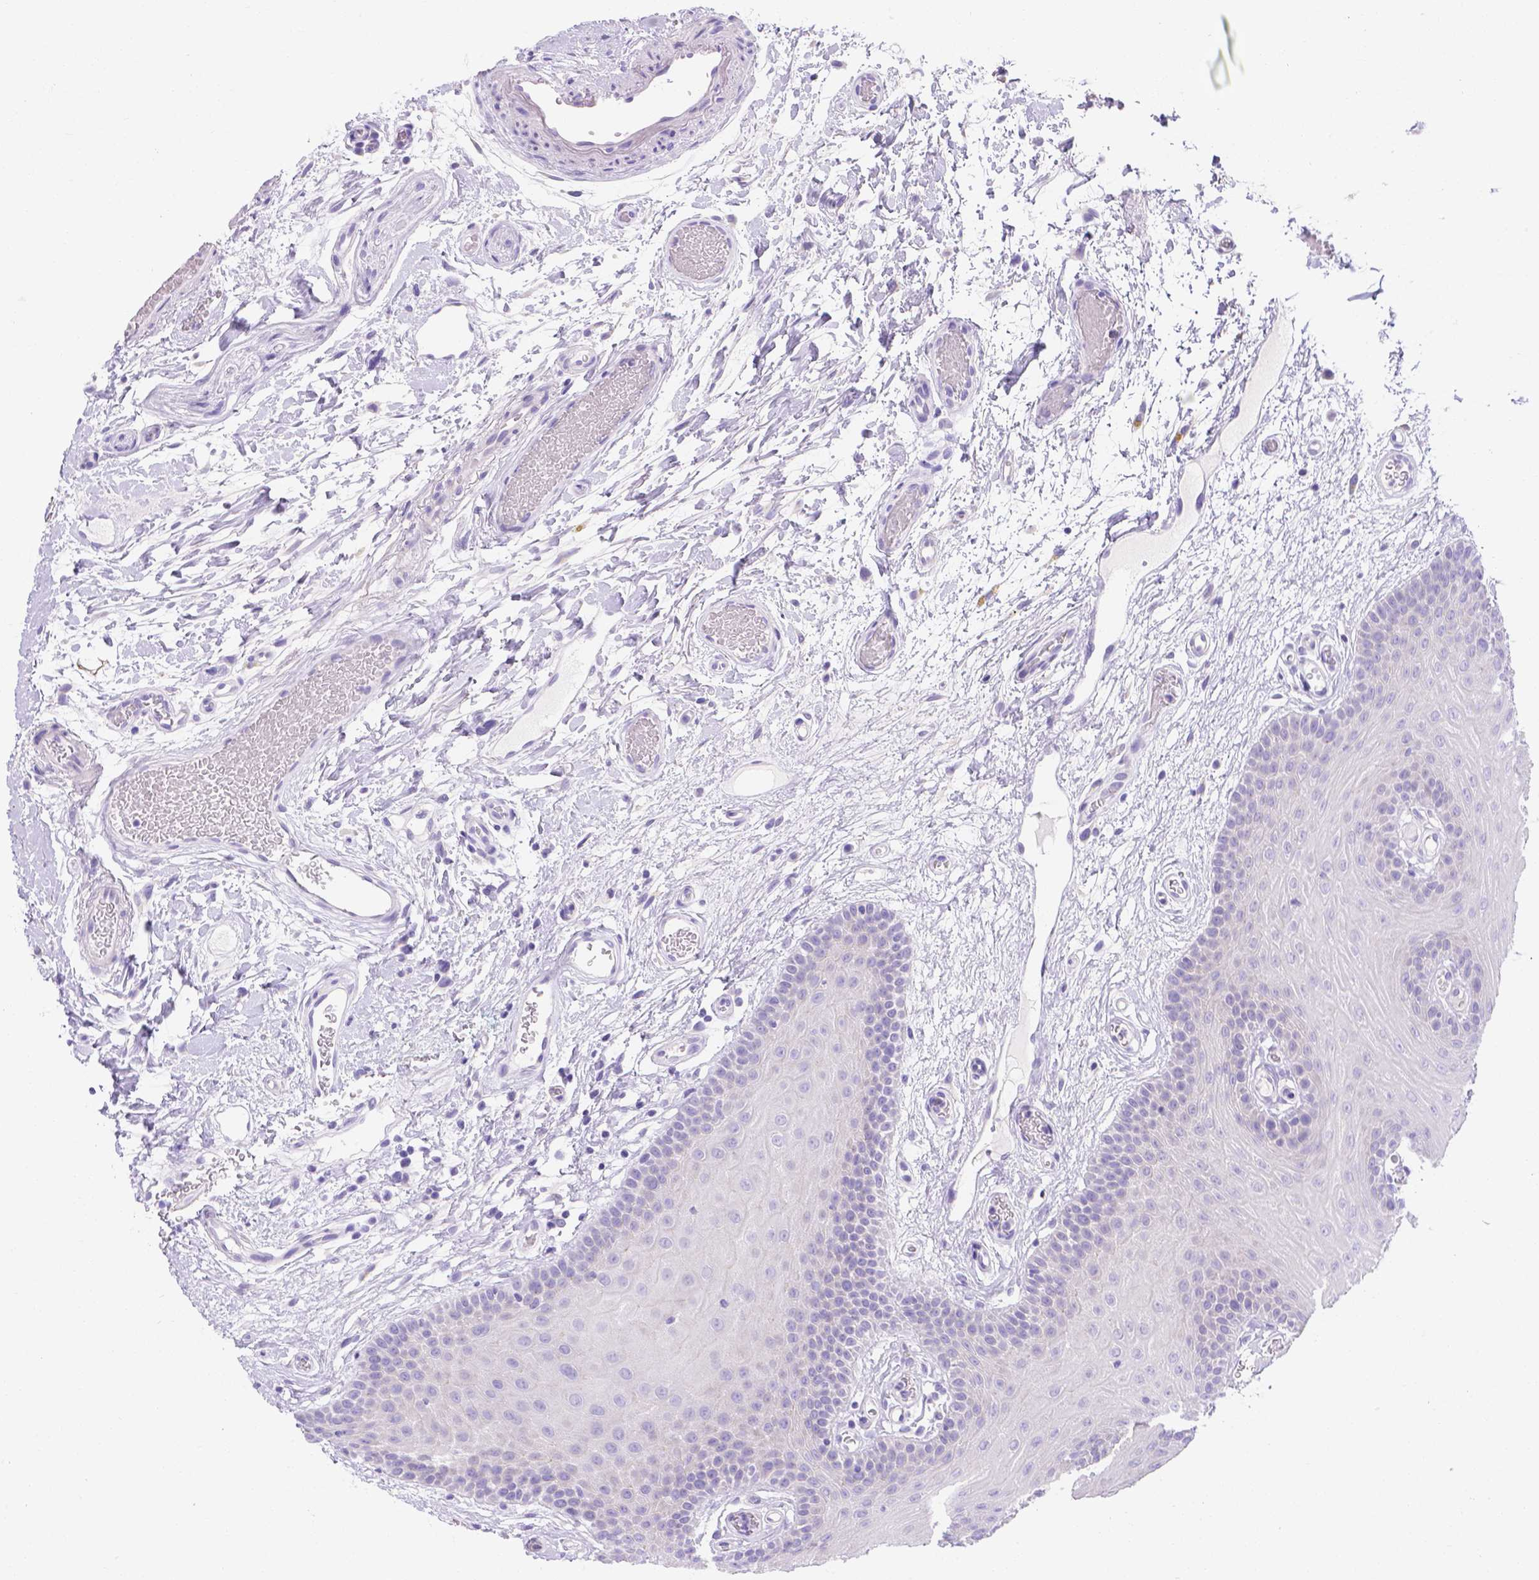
{"staining": {"intensity": "negative", "quantity": "none", "location": "none"}, "tissue": "oral mucosa", "cell_type": "Squamous epithelial cells", "image_type": "normal", "snomed": [{"axis": "morphology", "description": "Normal tissue, NOS"}, {"axis": "morphology", "description": "Squamous cell carcinoma, NOS"}, {"axis": "topography", "description": "Oral tissue"}, {"axis": "topography", "description": "Head-Neck"}], "caption": "The histopathology image displays no staining of squamous epithelial cells in unremarkable oral mucosa.", "gene": "MLN", "patient": {"sex": "male", "age": 78}}